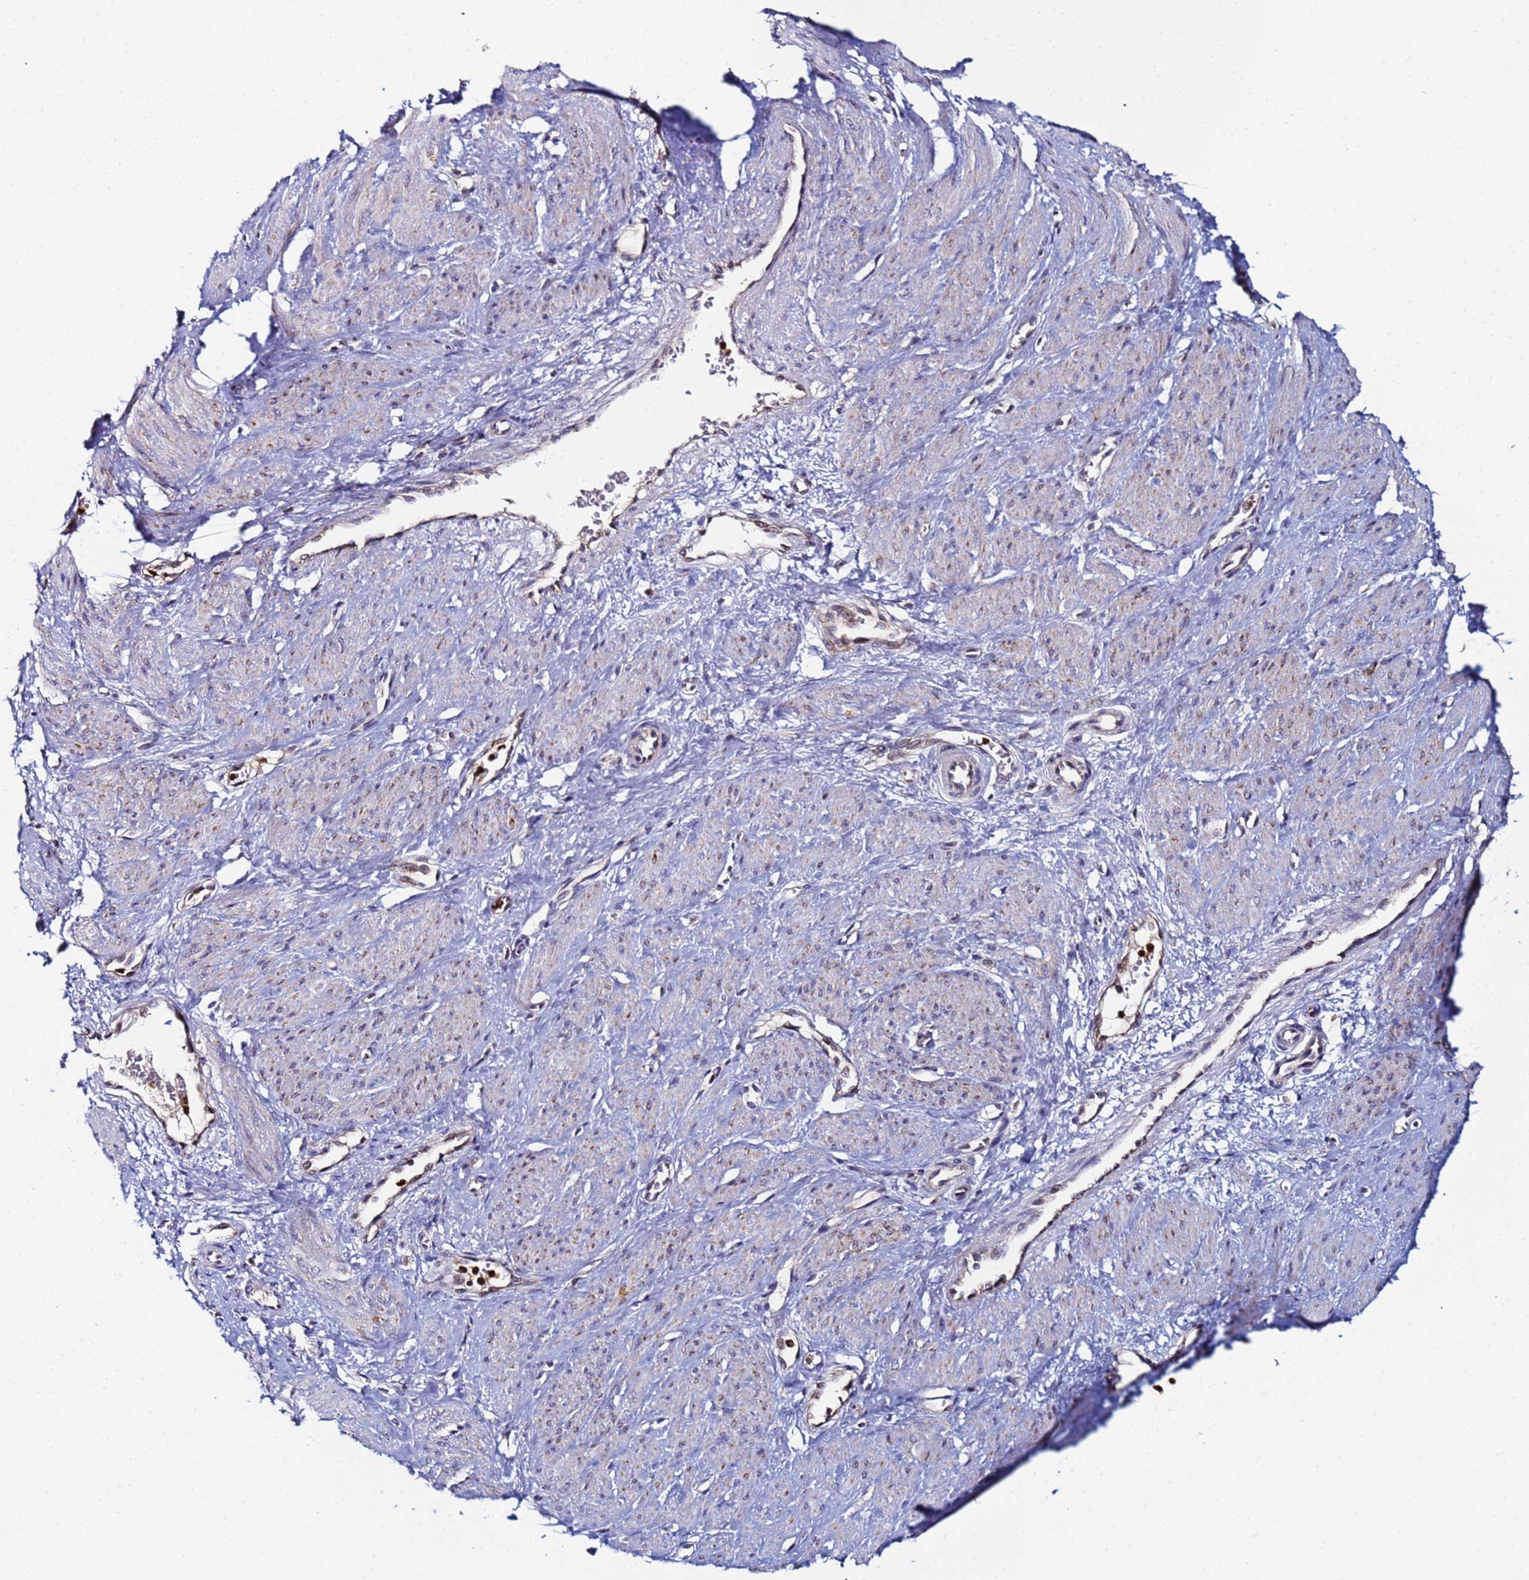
{"staining": {"intensity": "negative", "quantity": "none", "location": "none"}, "tissue": "smooth muscle", "cell_type": "Smooth muscle cells", "image_type": "normal", "snomed": [{"axis": "morphology", "description": "Normal tissue, NOS"}, {"axis": "topography", "description": "Smooth muscle"}, {"axis": "topography", "description": "Uterus"}], "caption": "This micrograph is of benign smooth muscle stained with immunohistochemistry to label a protein in brown with the nuclei are counter-stained blue. There is no positivity in smooth muscle cells. The staining was performed using DAB (3,3'-diaminobenzidine) to visualize the protein expression in brown, while the nuclei were stained in blue with hematoxylin (Magnification: 20x).", "gene": "CCDC127", "patient": {"sex": "female", "age": 39}}